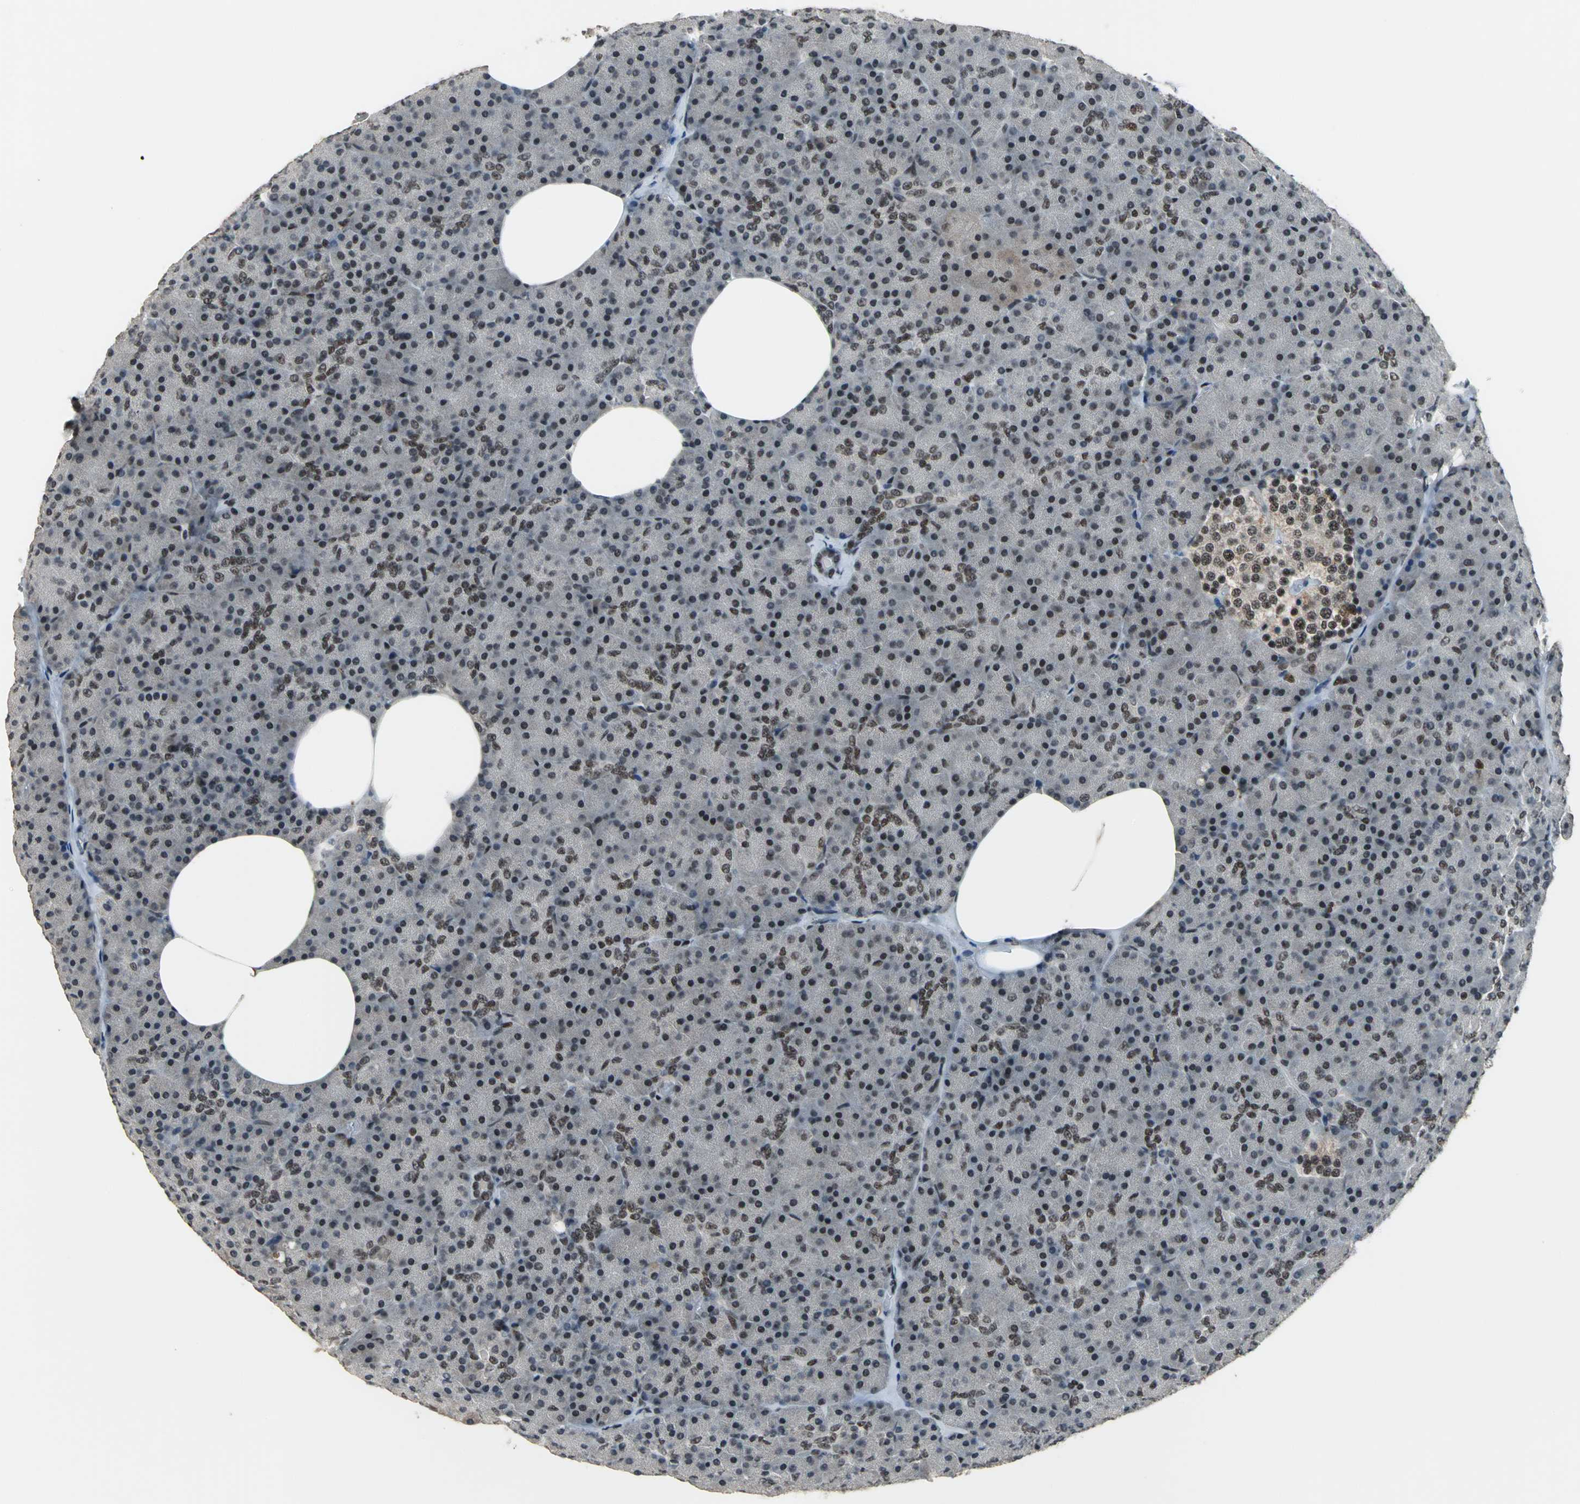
{"staining": {"intensity": "moderate", "quantity": ">75%", "location": "nuclear"}, "tissue": "pancreas", "cell_type": "Exocrine glandular cells", "image_type": "normal", "snomed": [{"axis": "morphology", "description": "Normal tissue, NOS"}, {"axis": "topography", "description": "Pancreas"}], "caption": "Immunohistochemical staining of unremarkable pancreas reveals >75% levels of moderate nuclear protein positivity in about >75% of exocrine glandular cells.", "gene": "ELF2", "patient": {"sex": "female", "age": 35}}